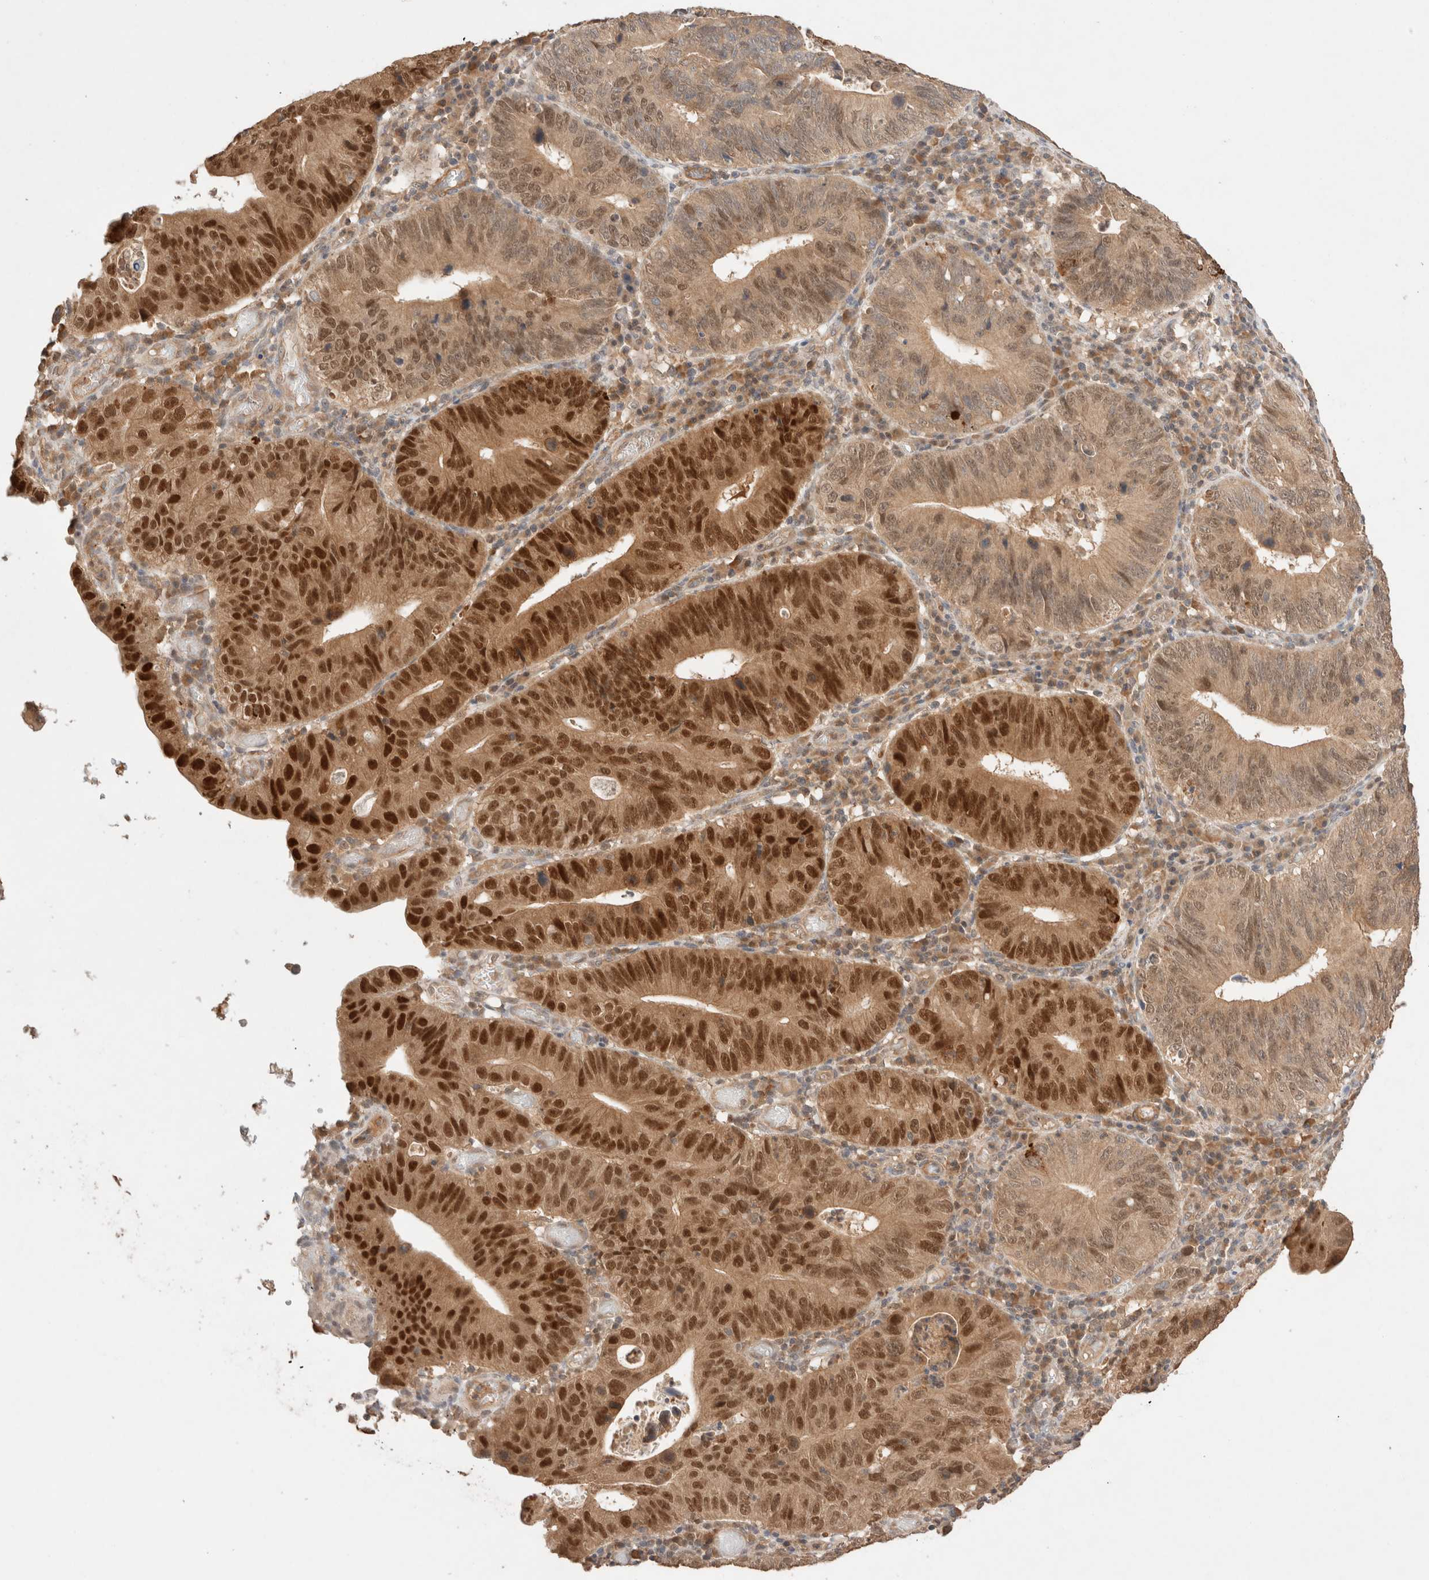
{"staining": {"intensity": "strong", "quantity": ">75%", "location": "cytoplasmic/membranous,nuclear"}, "tissue": "stomach cancer", "cell_type": "Tumor cells", "image_type": "cancer", "snomed": [{"axis": "morphology", "description": "Adenocarcinoma, NOS"}, {"axis": "topography", "description": "Stomach"}], "caption": "Stomach cancer was stained to show a protein in brown. There is high levels of strong cytoplasmic/membranous and nuclear positivity in about >75% of tumor cells.", "gene": "CARNMT1", "patient": {"sex": "male", "age": 59}}